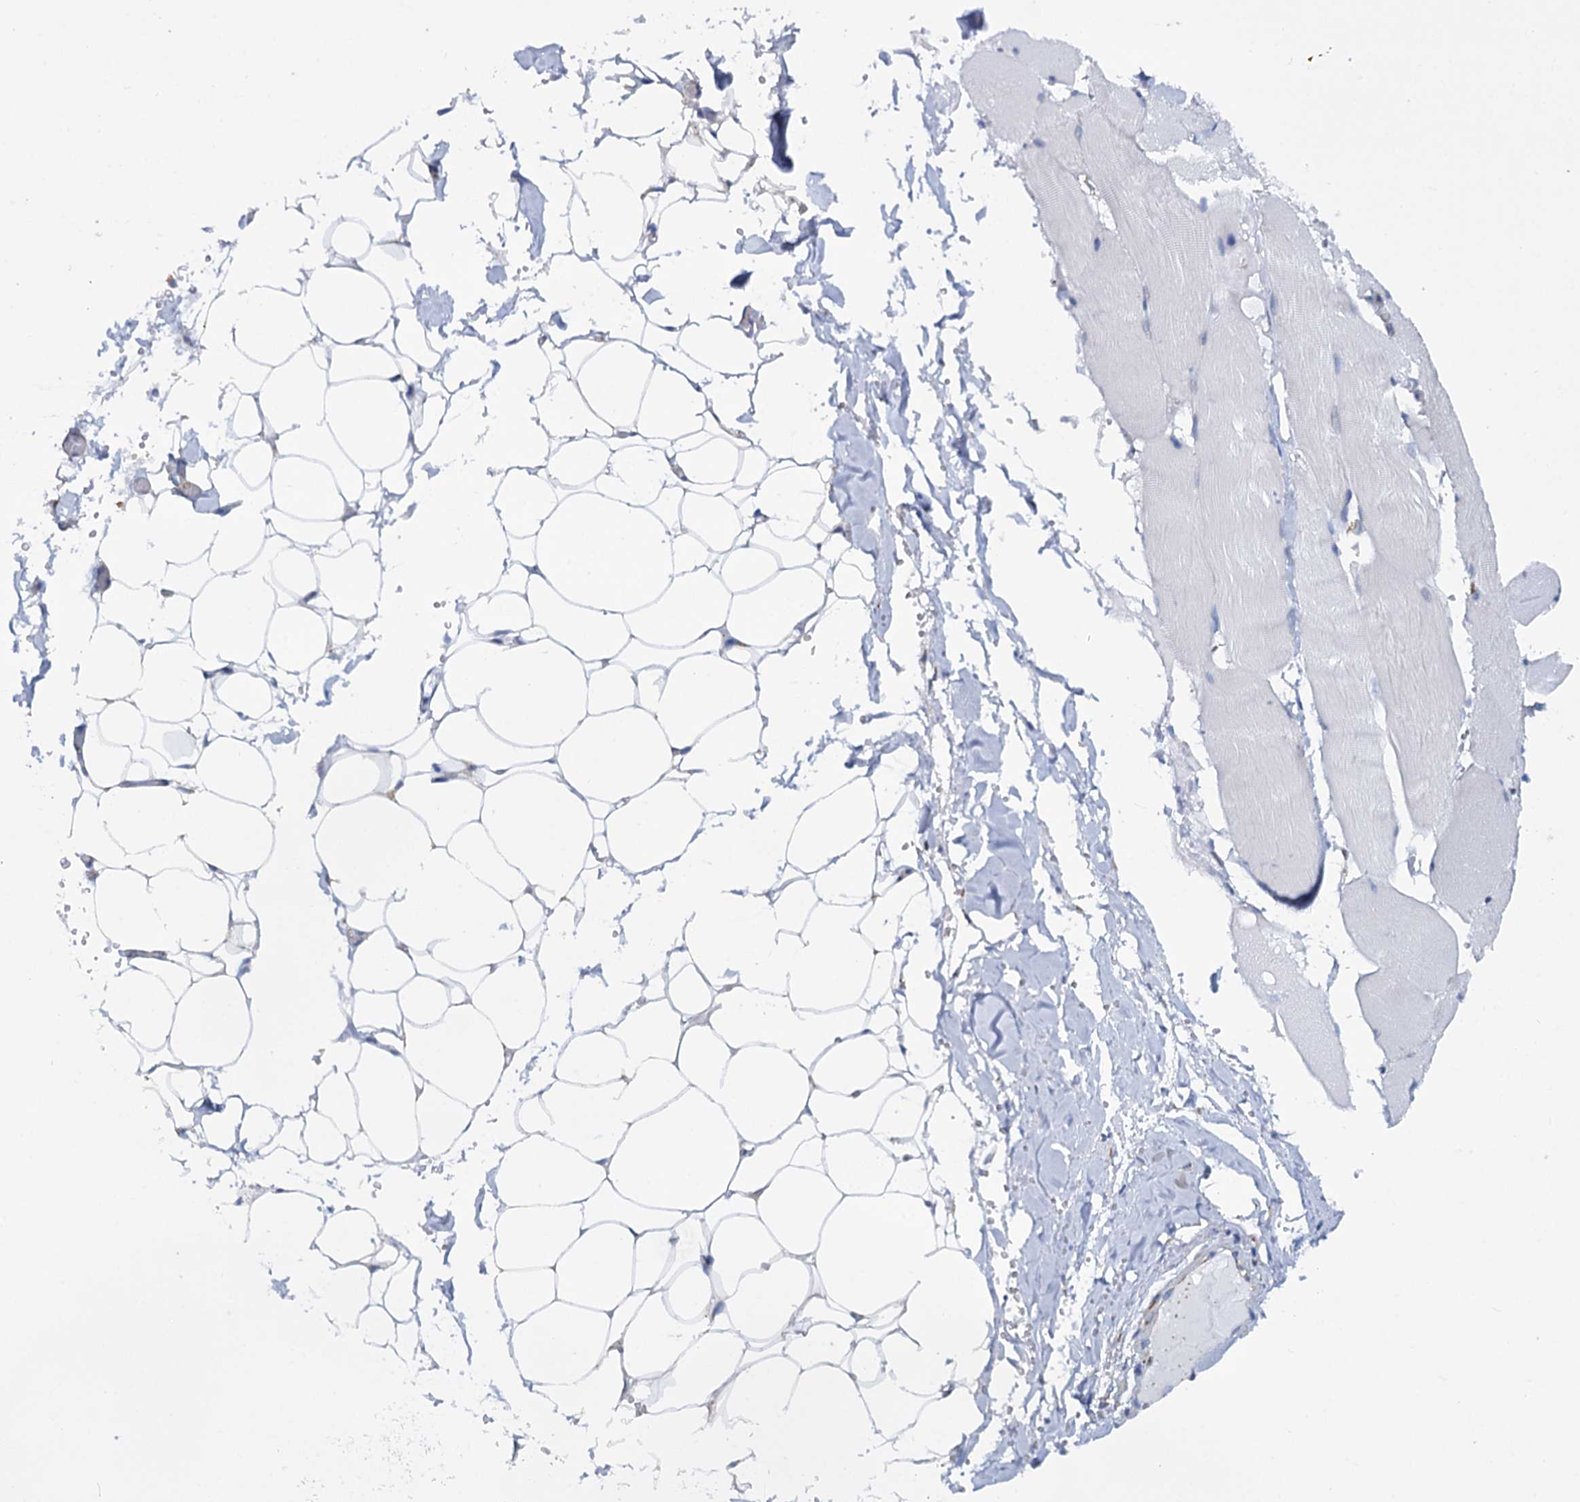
{"staining": {"intensity": "negative", "quantity": "none", "location": "none"}, "tissue": "adipose tissue", "cell_type": "Adipocytes", "image_type": "normal", "snomed": [{"axis": "morphology", "description": "Normal tissue, NOS"}, {"axis": "topography", "description": "Skeletal muscle"}, {"axis": "topography", "description": "Peripheral nerve tissue"}], "caption": "The immunohistochemistry histopathology image has no significant positivity in adipocytes of adipose tissue. (DAB (3,3'-diaminobenzidine) immunohistochemistry, high magnification).", "gene": "SHE", "patient": {"sex": "female", "age": 55}}